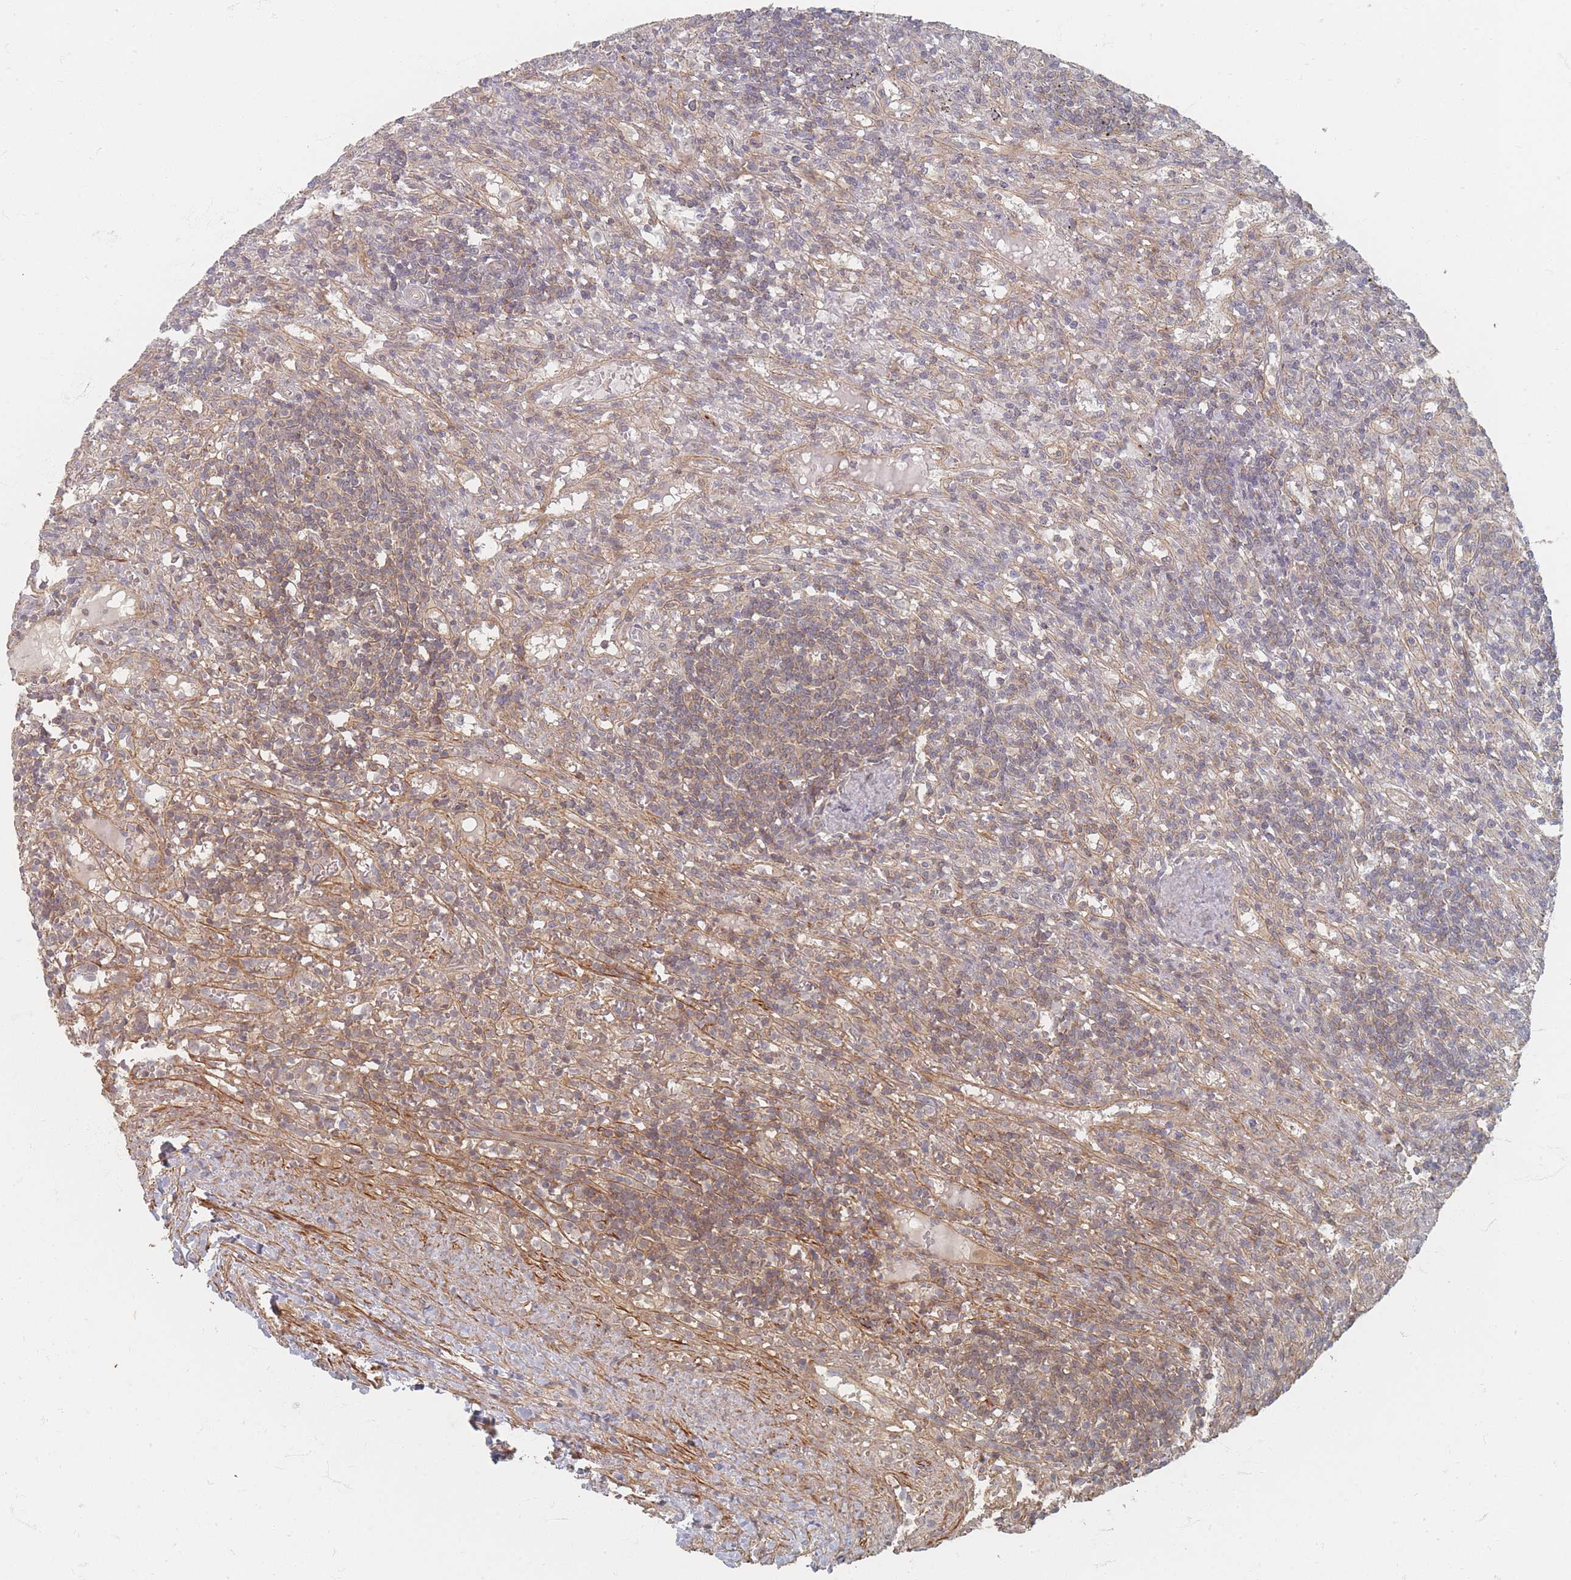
{"staining": {"intensity": "weak", "quantity": "25%-75%", "location": "cytoplasmic/membranous"}, "tissue": "lymphoma", "cell_type": "Tumor cells", "image_type": "cancer", "snomed": [{"axis": "morphology", "description": "Malignant lymphoma, non-Hodgkin's type, Low grade"}, {"axis": "topography", "description": "Spleen"}], "caption": "Malignant lymphoma, non-Hodgkin's type (low-grade) stained for a protein (brown) displays weak cytoplasmic/membranous positive staining in approximately 25%-75% of tumor cells.", "gene": "GLE1", "patient": {"sex": "male", "age": 76}}